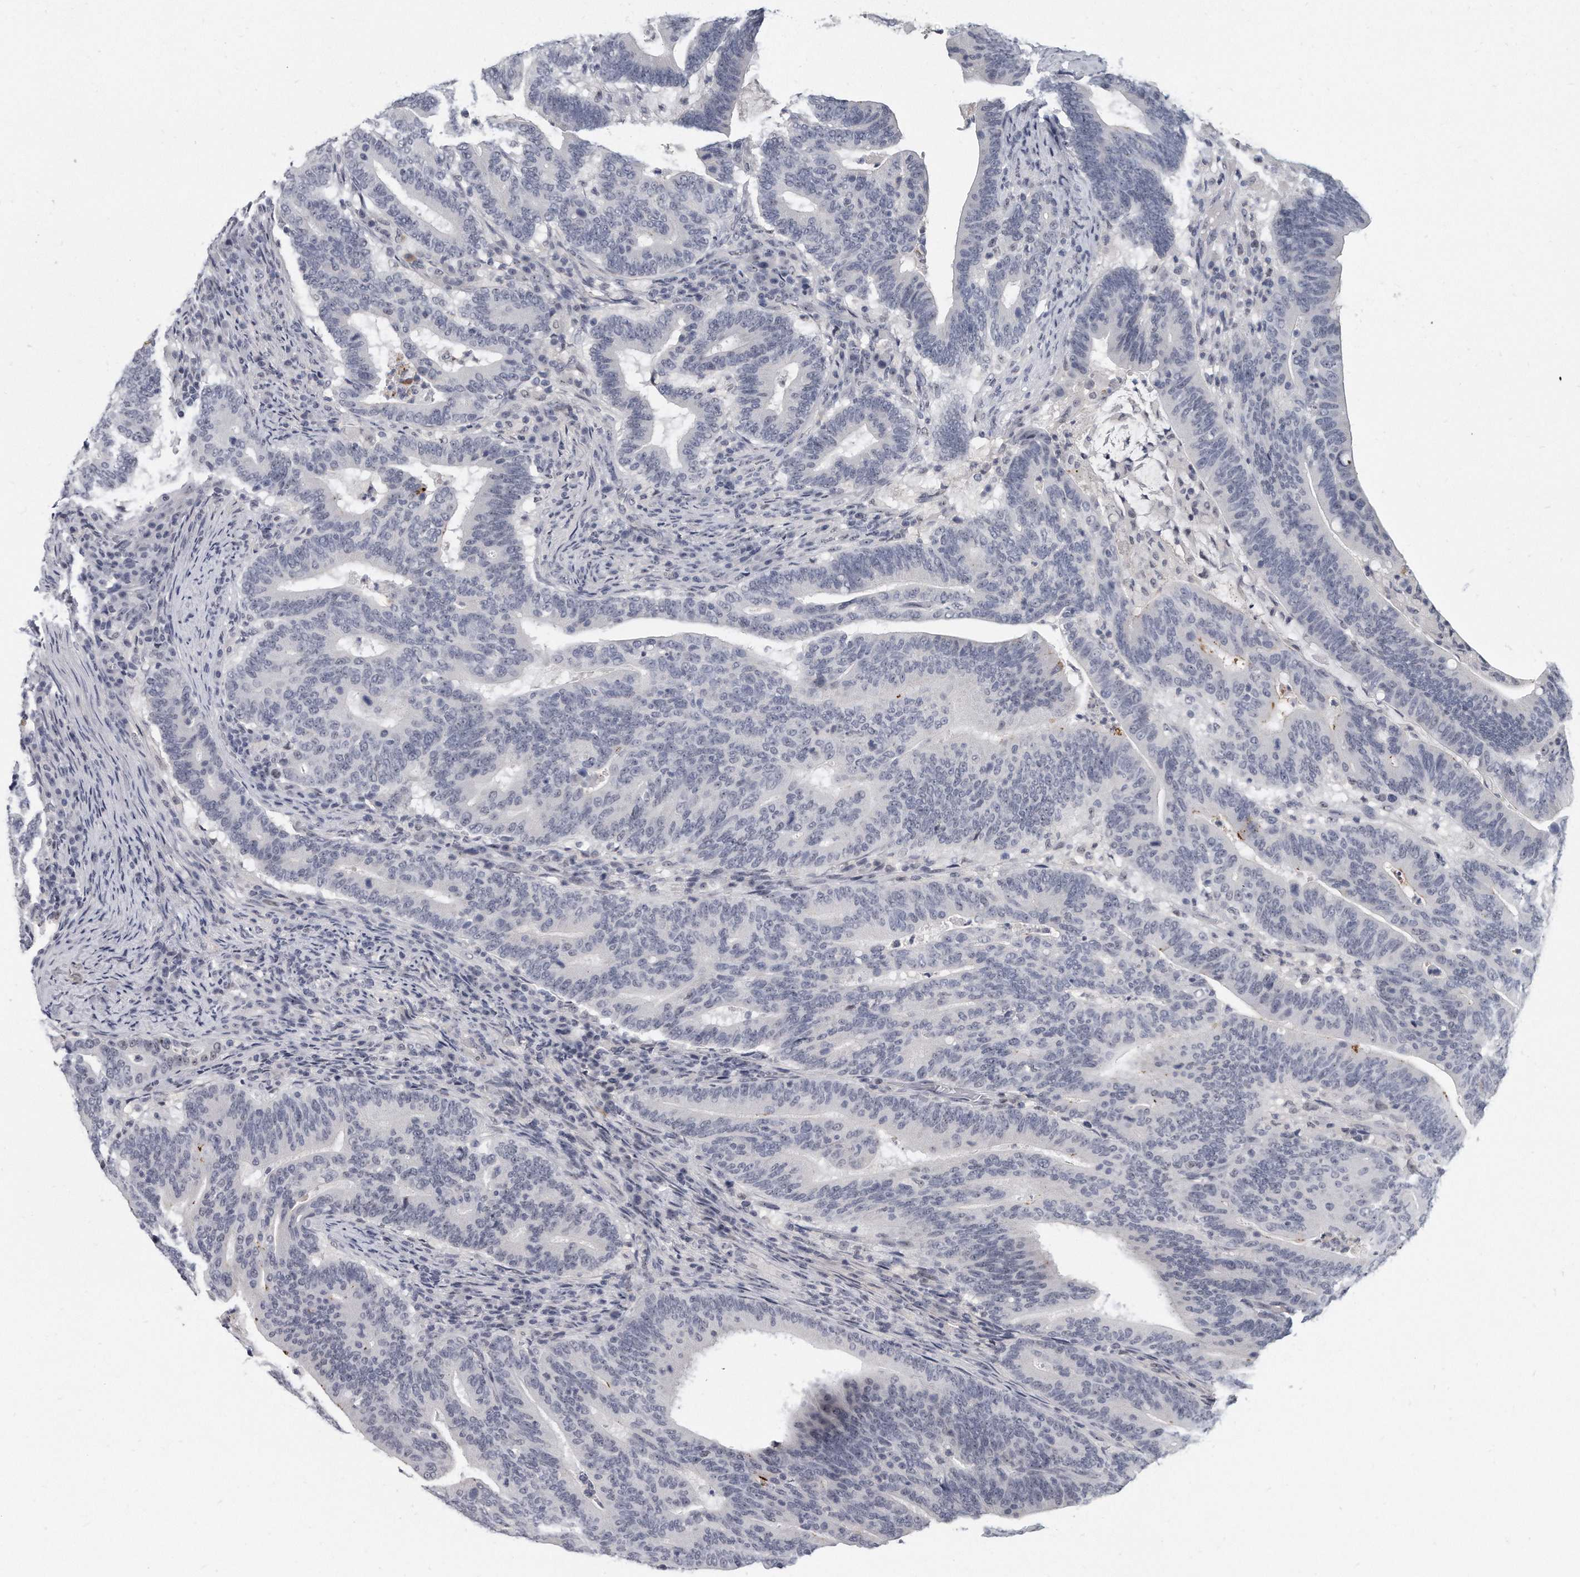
{"staining": {"intensity": "negative", "quantity": "none", "location": "none"}, "tissue": "colorectal cancer", "cell_type": "Tumor cells", "image_type": "cancer", "snomed": [{"axis": "morphology", "description": "Adenocarcinoma, NOS"}, {"axis": "topography", "description": "Colon"}], "caption": "Colorectal cancer was stained to show a protein in brown. There is no significant staining in tumor cells.", "gene": "TFCP2L1", "patient": {"sex": "female", "age": 66}}